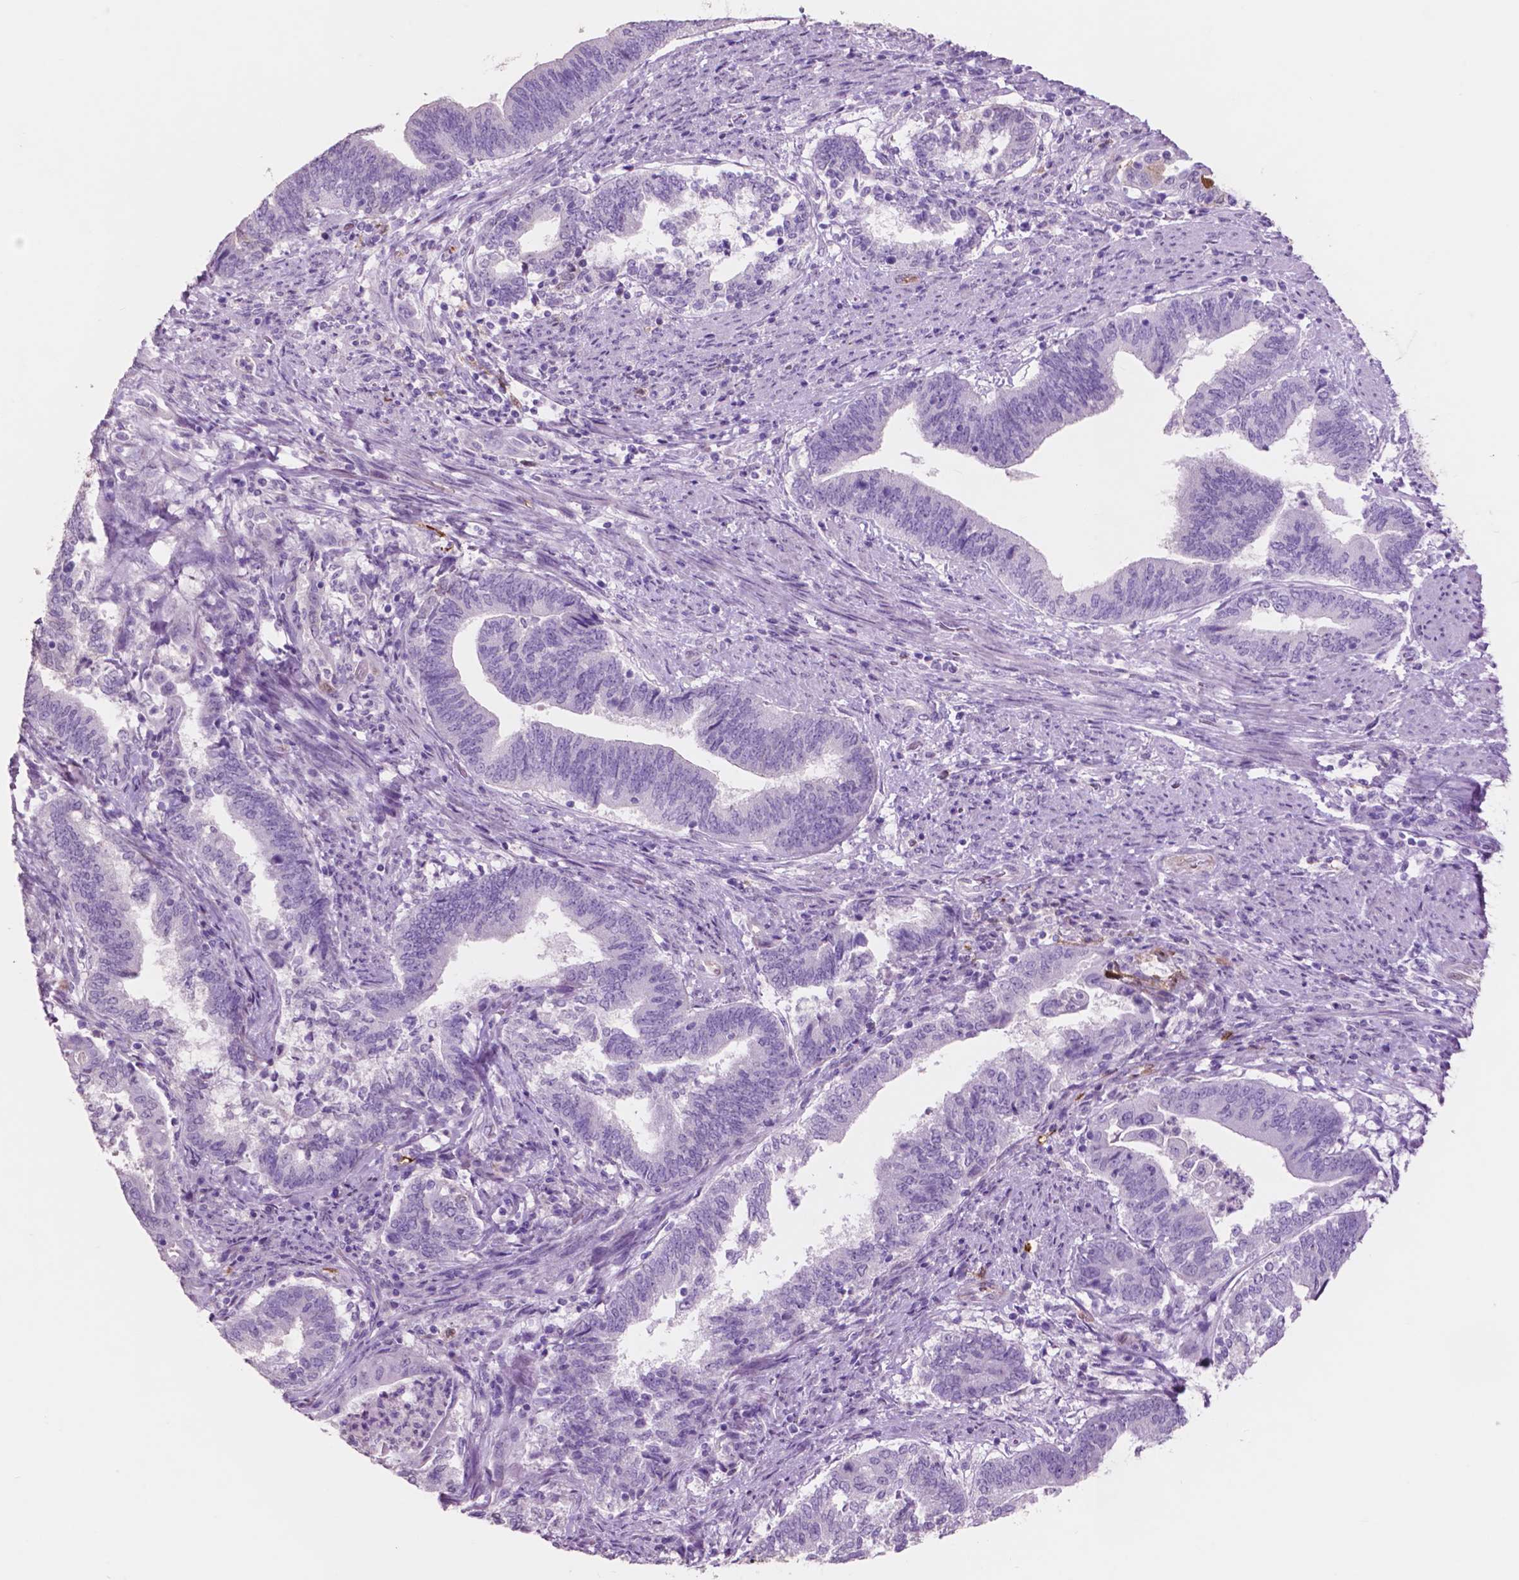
{"staining": {"intensity": "negative", "quantity": "none", "location": "none"}, "tissue": "endometrial cancer", "cell_type": "Tumor cells", "image_type": "cancer", "snomed": [{"axis": "morphology", "description": "Adenocarcinoma, NOS"}, {"axis": "topography", "description": "Endometrium"}], "caption": "Immunohistochemical staining of human endometrial cancer exhibits no significant expression in tumor cells.", "gene": "IDO1", "patient": {"sex": "female", "age": 65}}